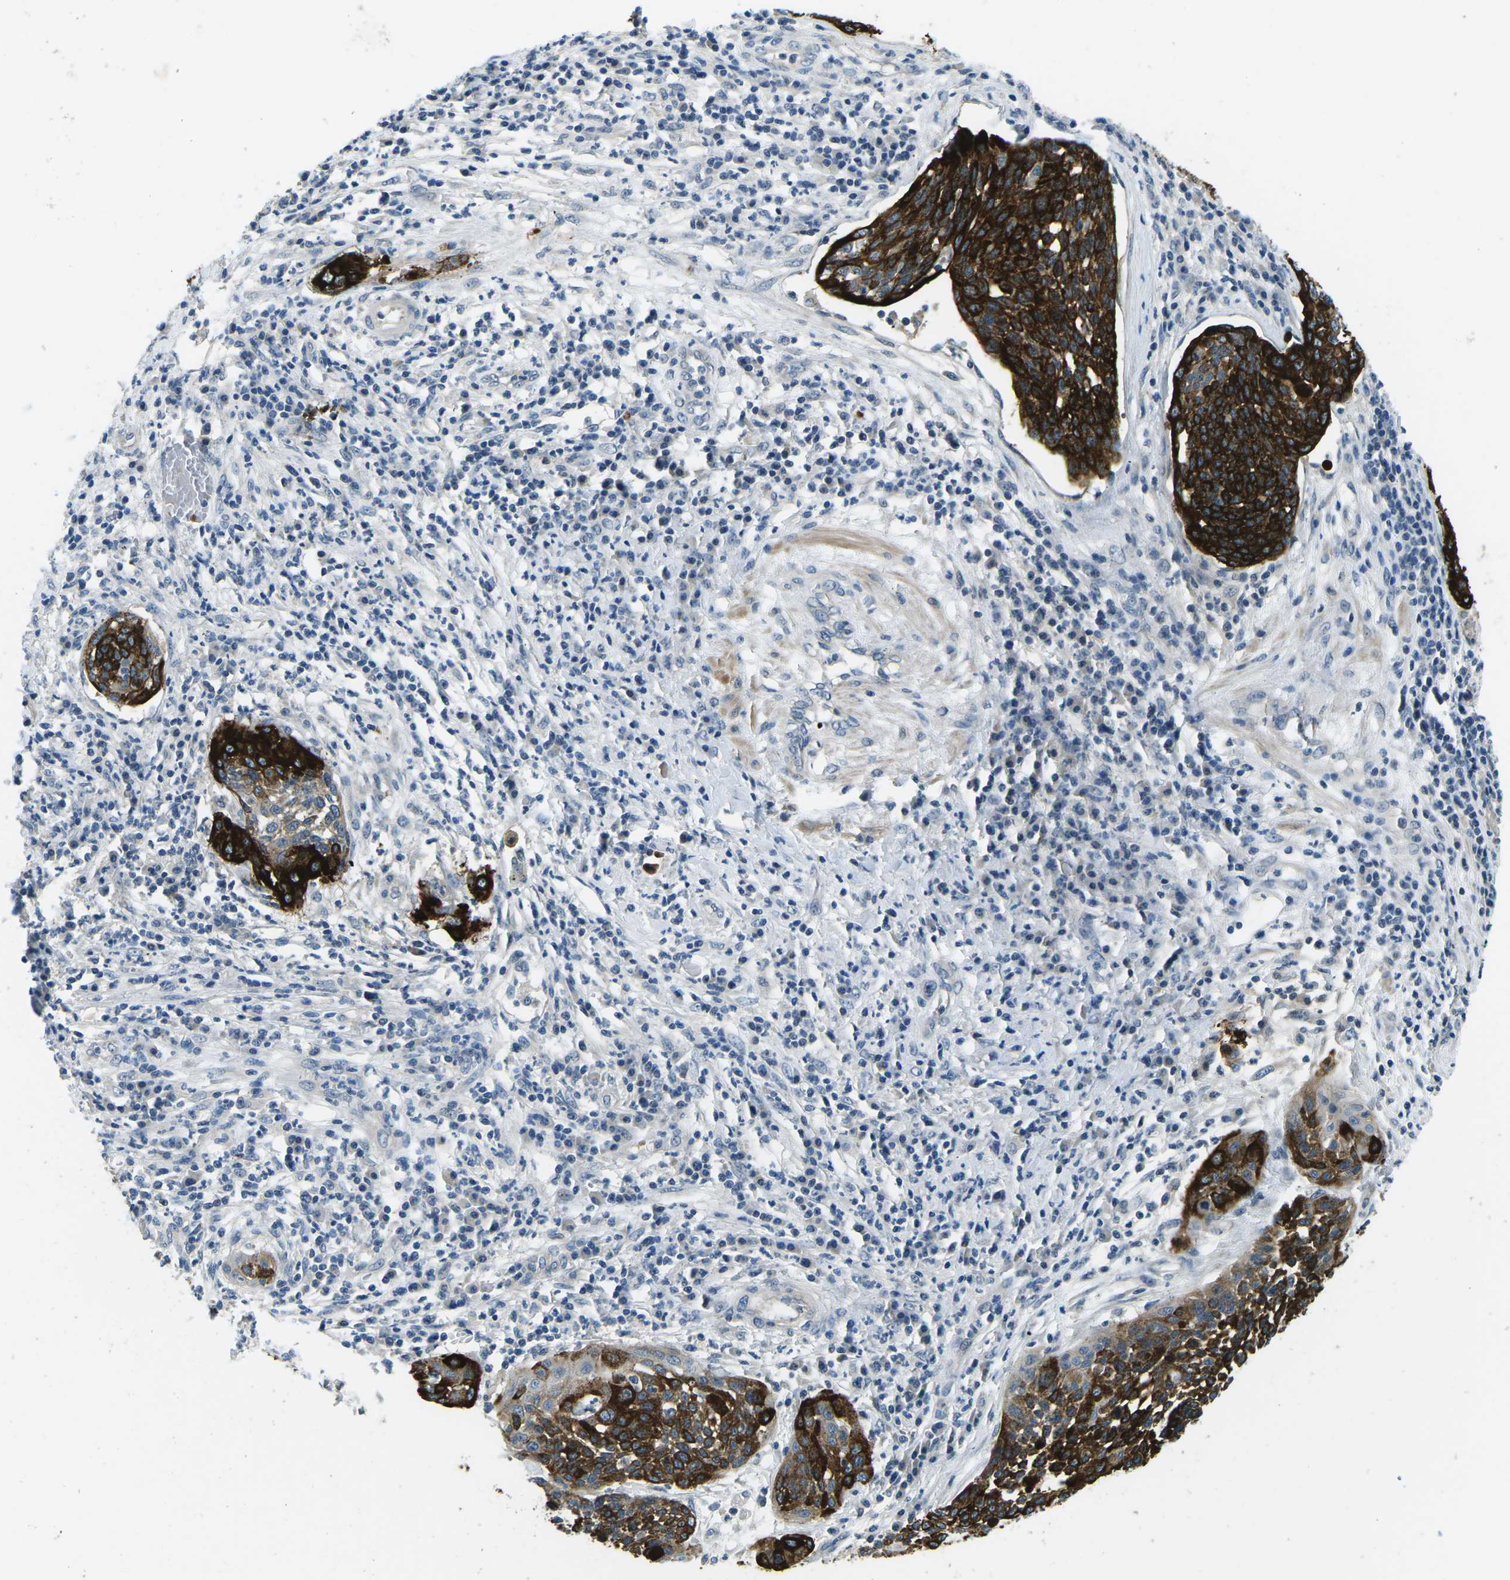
{"staining": {"intensity": "strong", "quantity": ">75%", "location": "cytoplasmic/membranous"}, "tissue": "cervical cancer", "cell_type": "Tumor cells", "image_type": "cancer", "snomed": [{"axis": "morphology", "description": "Squamous cell carcinoma, NOS"}, {"axis": "topography", "description": "Cervix"}], "caption": "DAB immunohistochemical staining of squamous cell carcinoma (cervical) displays strong cytoplasmic/membranous protein positivity in approximately >75% of tumor cells. The staining was performed using DAB (3,3'-diaminobenzidine), with brown indicating positive protein expression. Nuclei are stained blue with hematoxylin.", "gene": "CTNND1", "patient": {"sex": "female", "age": 34}}